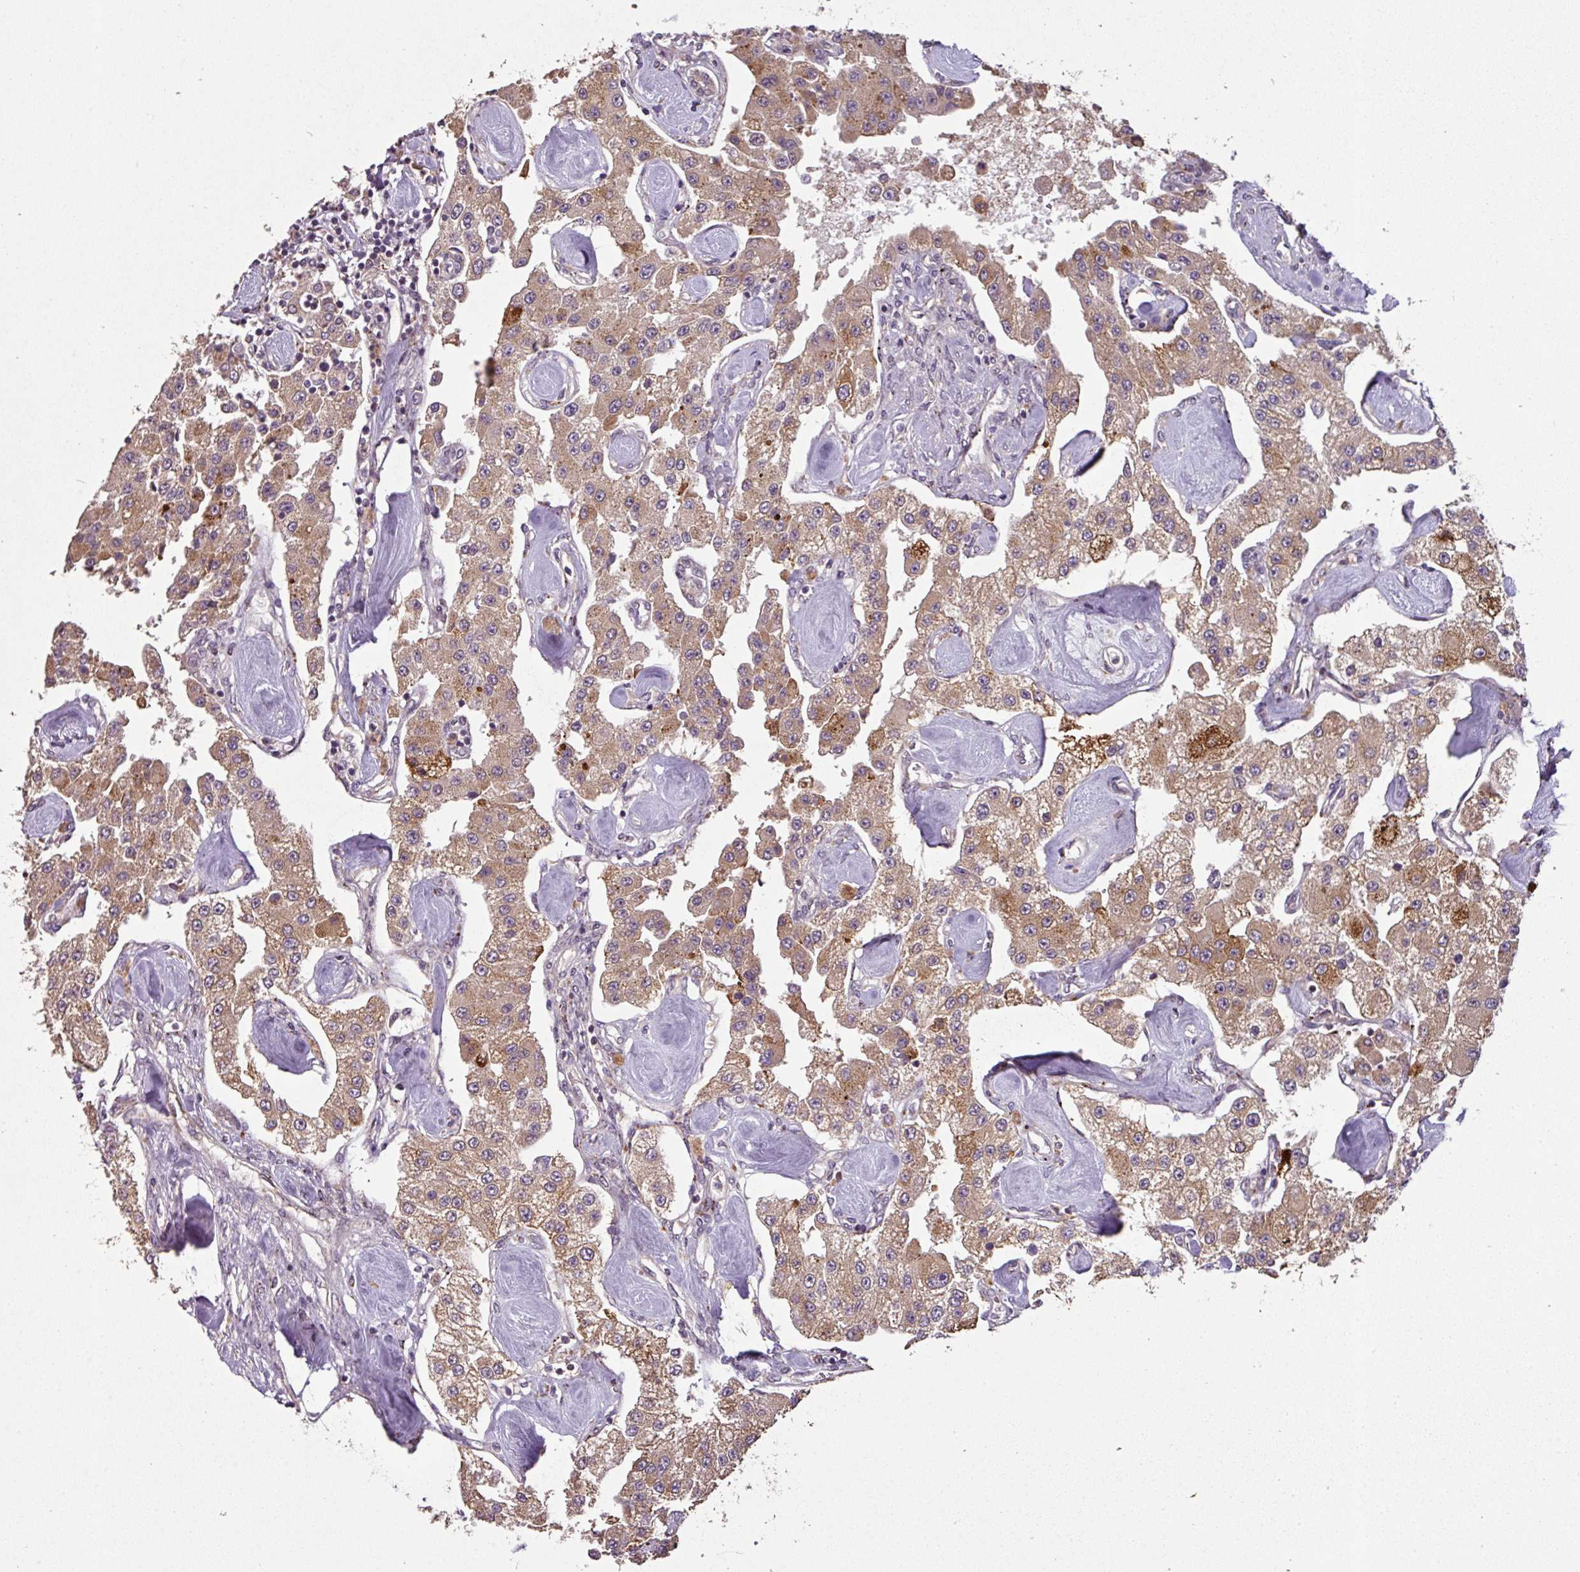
{"staining": {"intensity": "moderate", "quantity": ">75%", "location": "cytoplasmic/membranous"}, "tissue": "carcinoid", "cell_type": "Tumor cells", "image_type": "cancer", "snomed": [{"axis": "morphology", "description": "Carcinoid, malignant, NOS"}, {"axis": "topography", "description": "Pancreas"}], "caption": "IHC (DAB) staining of carcinoid displays moderate cytoplasmic/membranous protein positivity in about >75% of tumor cells. Nuclei are stained in blue.", "gene": "SPCS3", "patient": {"sex": "male", "age": 41}}